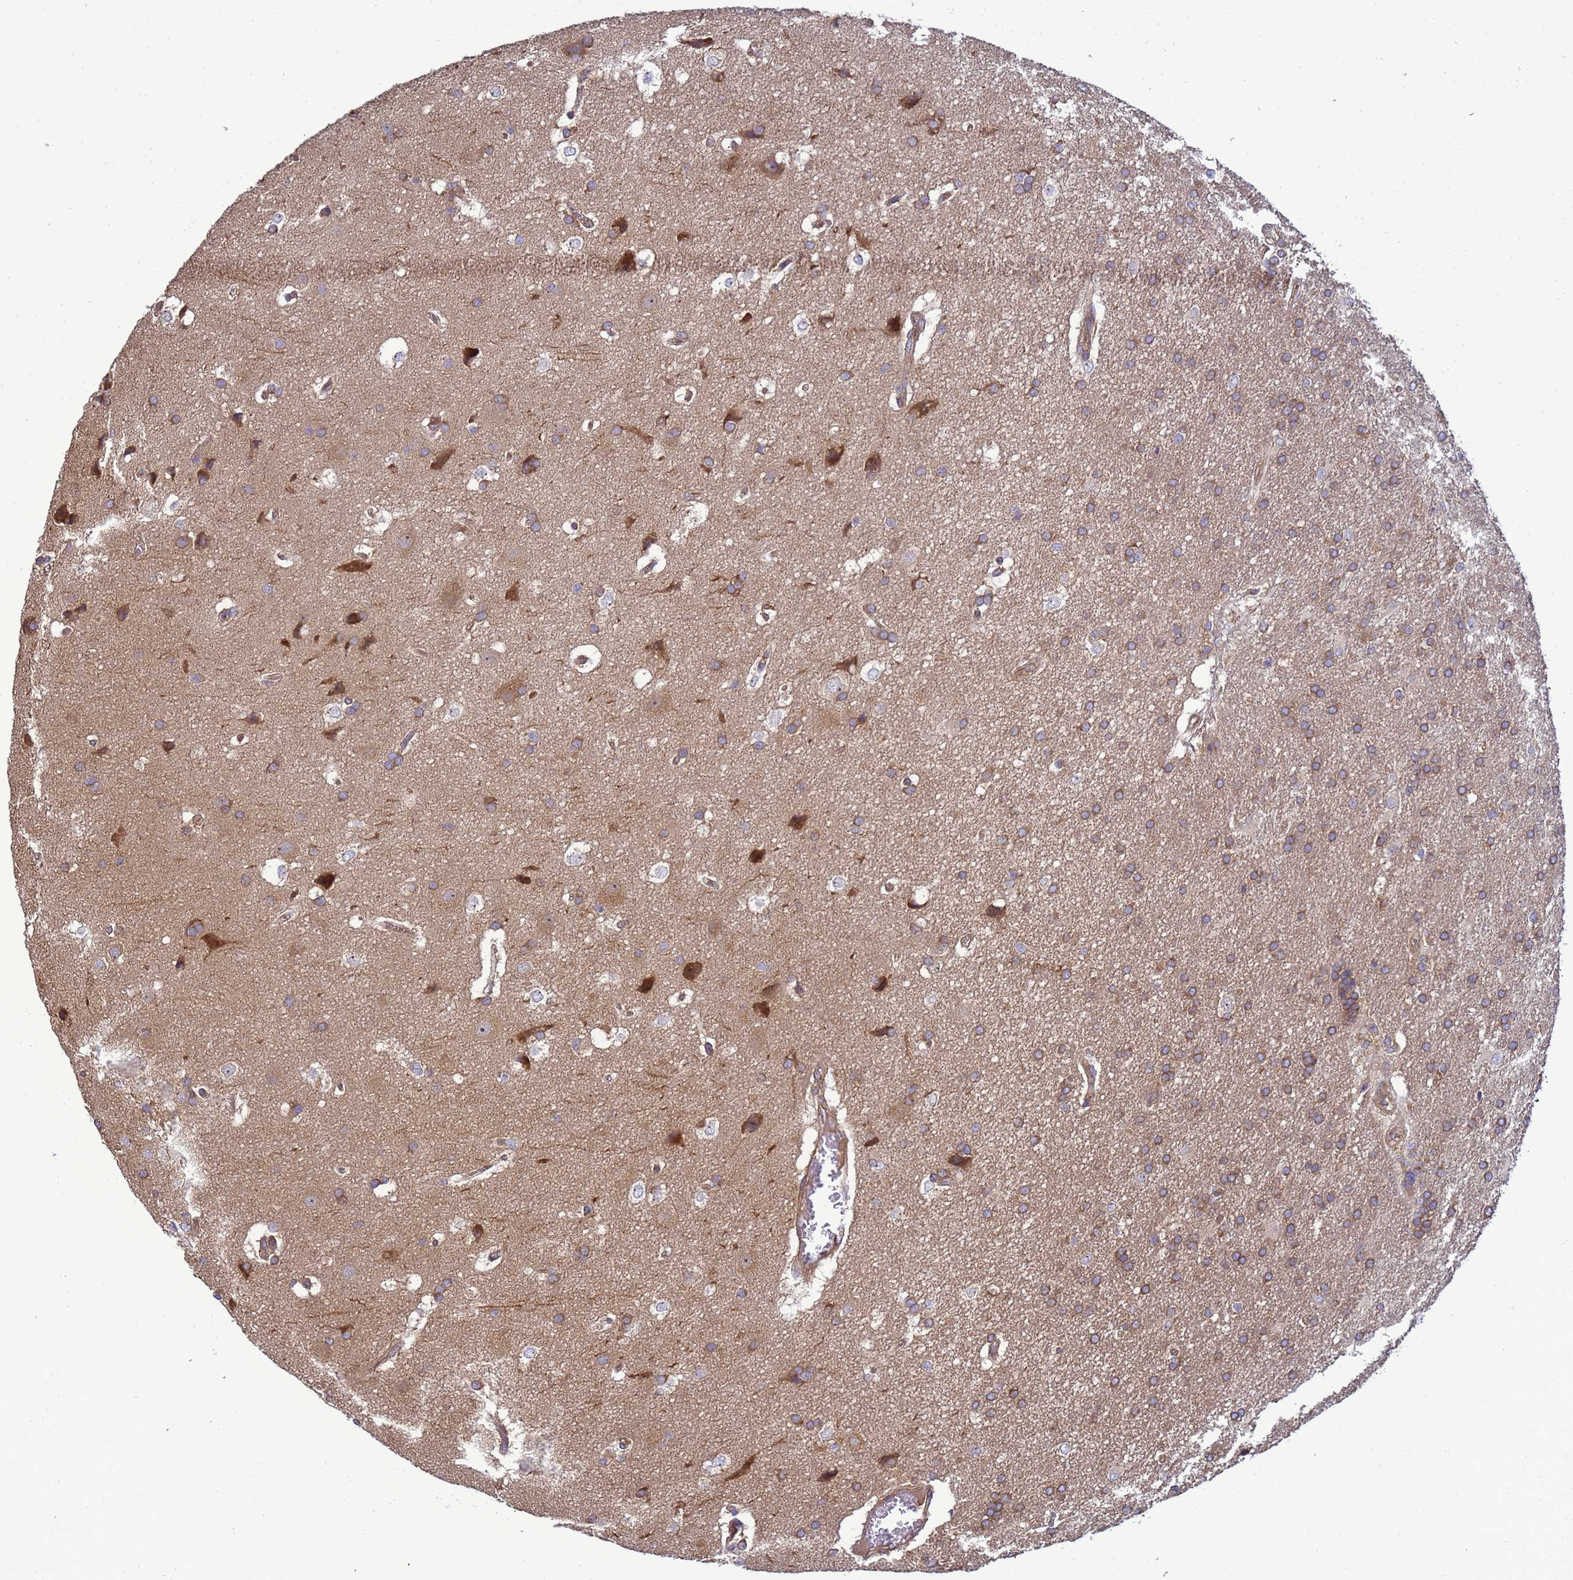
{"staining": {"intensity": "moderate", "quantity": "<25%", "location": "cytoplasmic/membranous"}, "tissue": "glioma", "cell_type": "Tumor cells", "image_type": "cancer", "snomed": [{"axis": "morphology", "description": "Glioma, malignant, Low grade"}, {"axis": "topography", "description": "Brain"}], "caption": "DAB (3,3'-diaminobenzidine) immunohistochemical staining of malignant low-grade glioma demonstrates moderate cytoplasmic/membranous protein staining in about <25% of tumor cells. The protein of interest is shown in brown color, while the nuclei are stained blue.", "gene": "BECN1", "patient": {"sex": "male", "age": 66}}